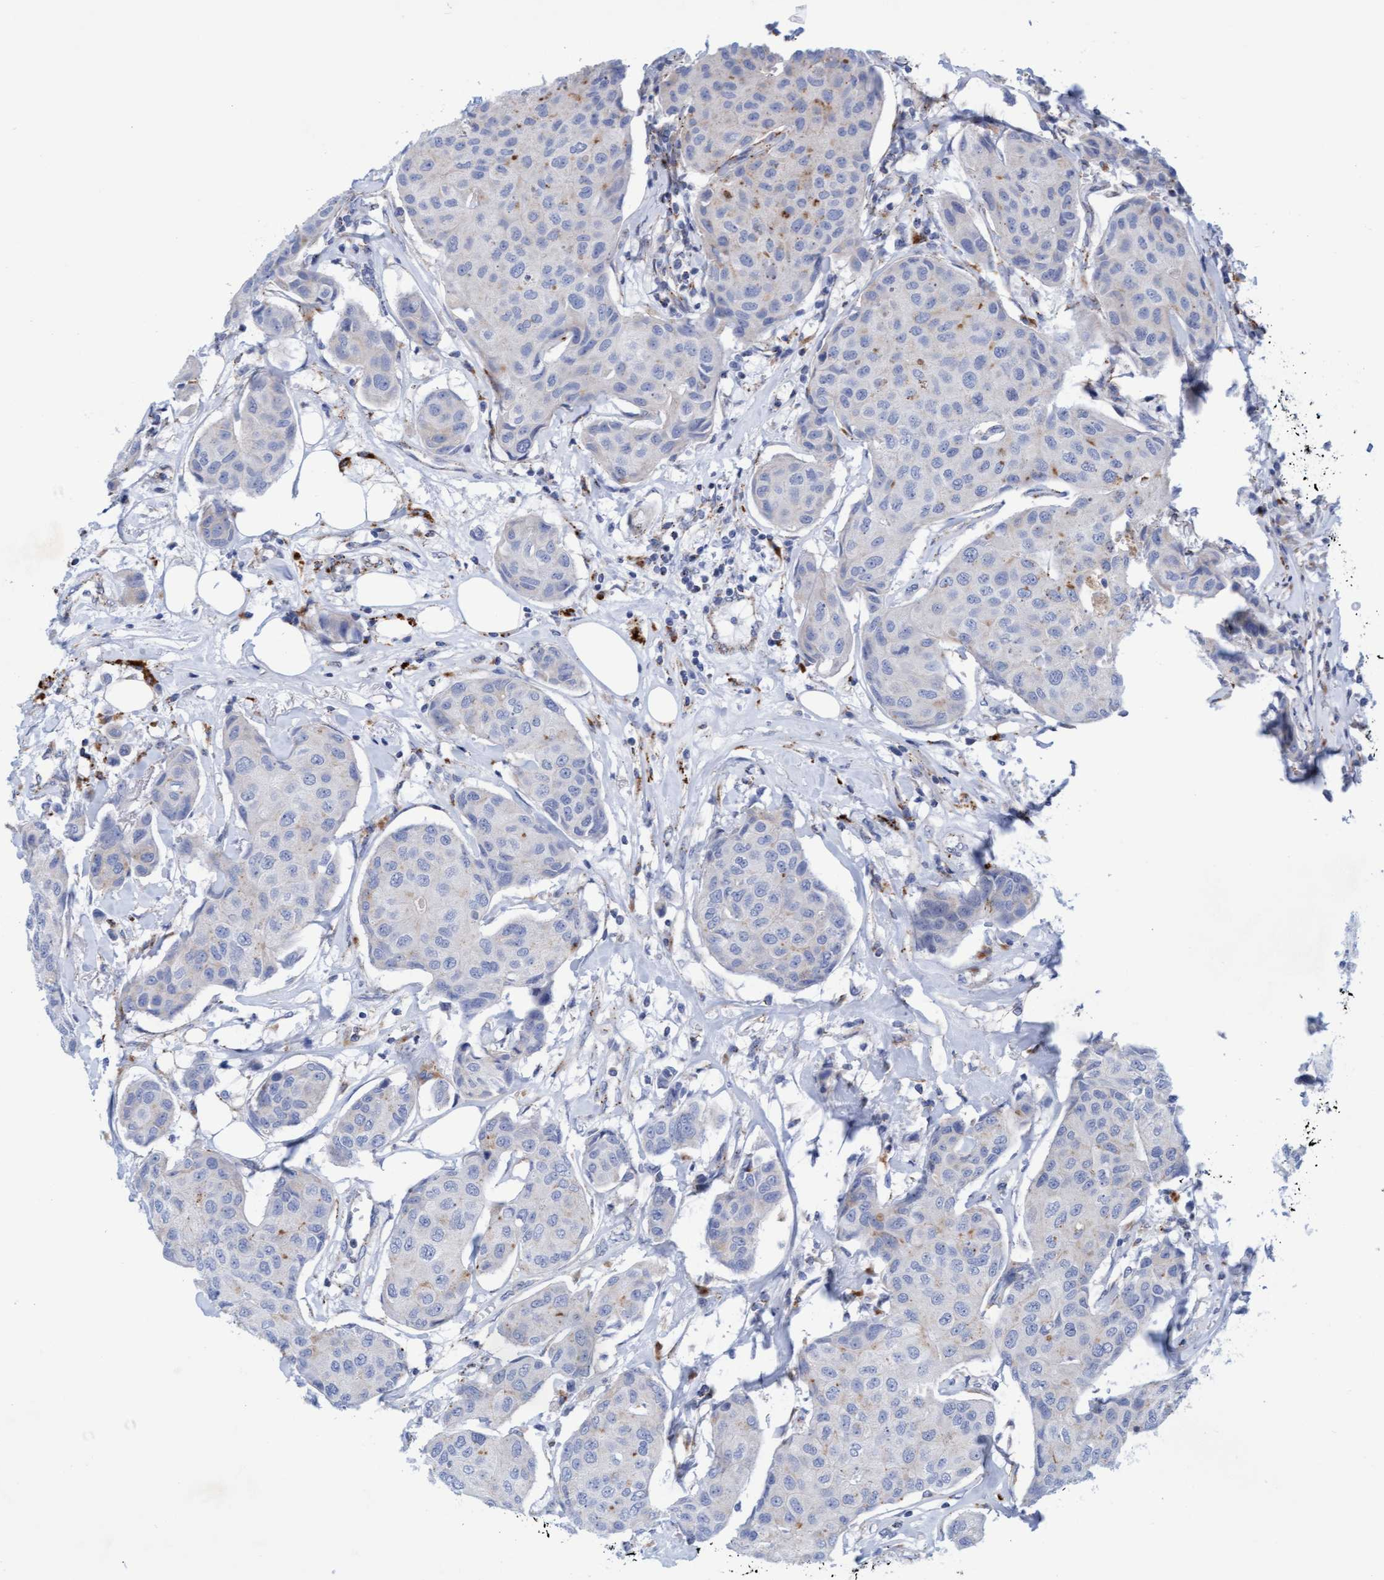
{"staining": {"intensity": "weak", "quantity": "<25%", "location": "cytoplasmic/membranous"}, "tissue": "breast cancer", "cell_type": "Tumor cells", "image_type": "cancer", "snomed": [{"axis": "morphology", "description": "Duct carcinoma"}, {"axis": "topography", "description": "Breast"}], "caption": "DAB (3,3'-diaminobenzidine) immunohistochemical staining of breast invasive ductal carcinoma reveals no significant staining in tumor cells. Brightfield microscopy of IHC stained with DAB (brown) and hematoxylin (blue), captured at high magnification.", "gene": "SGSH", "patient": {"sex": "female", "age": 80}}